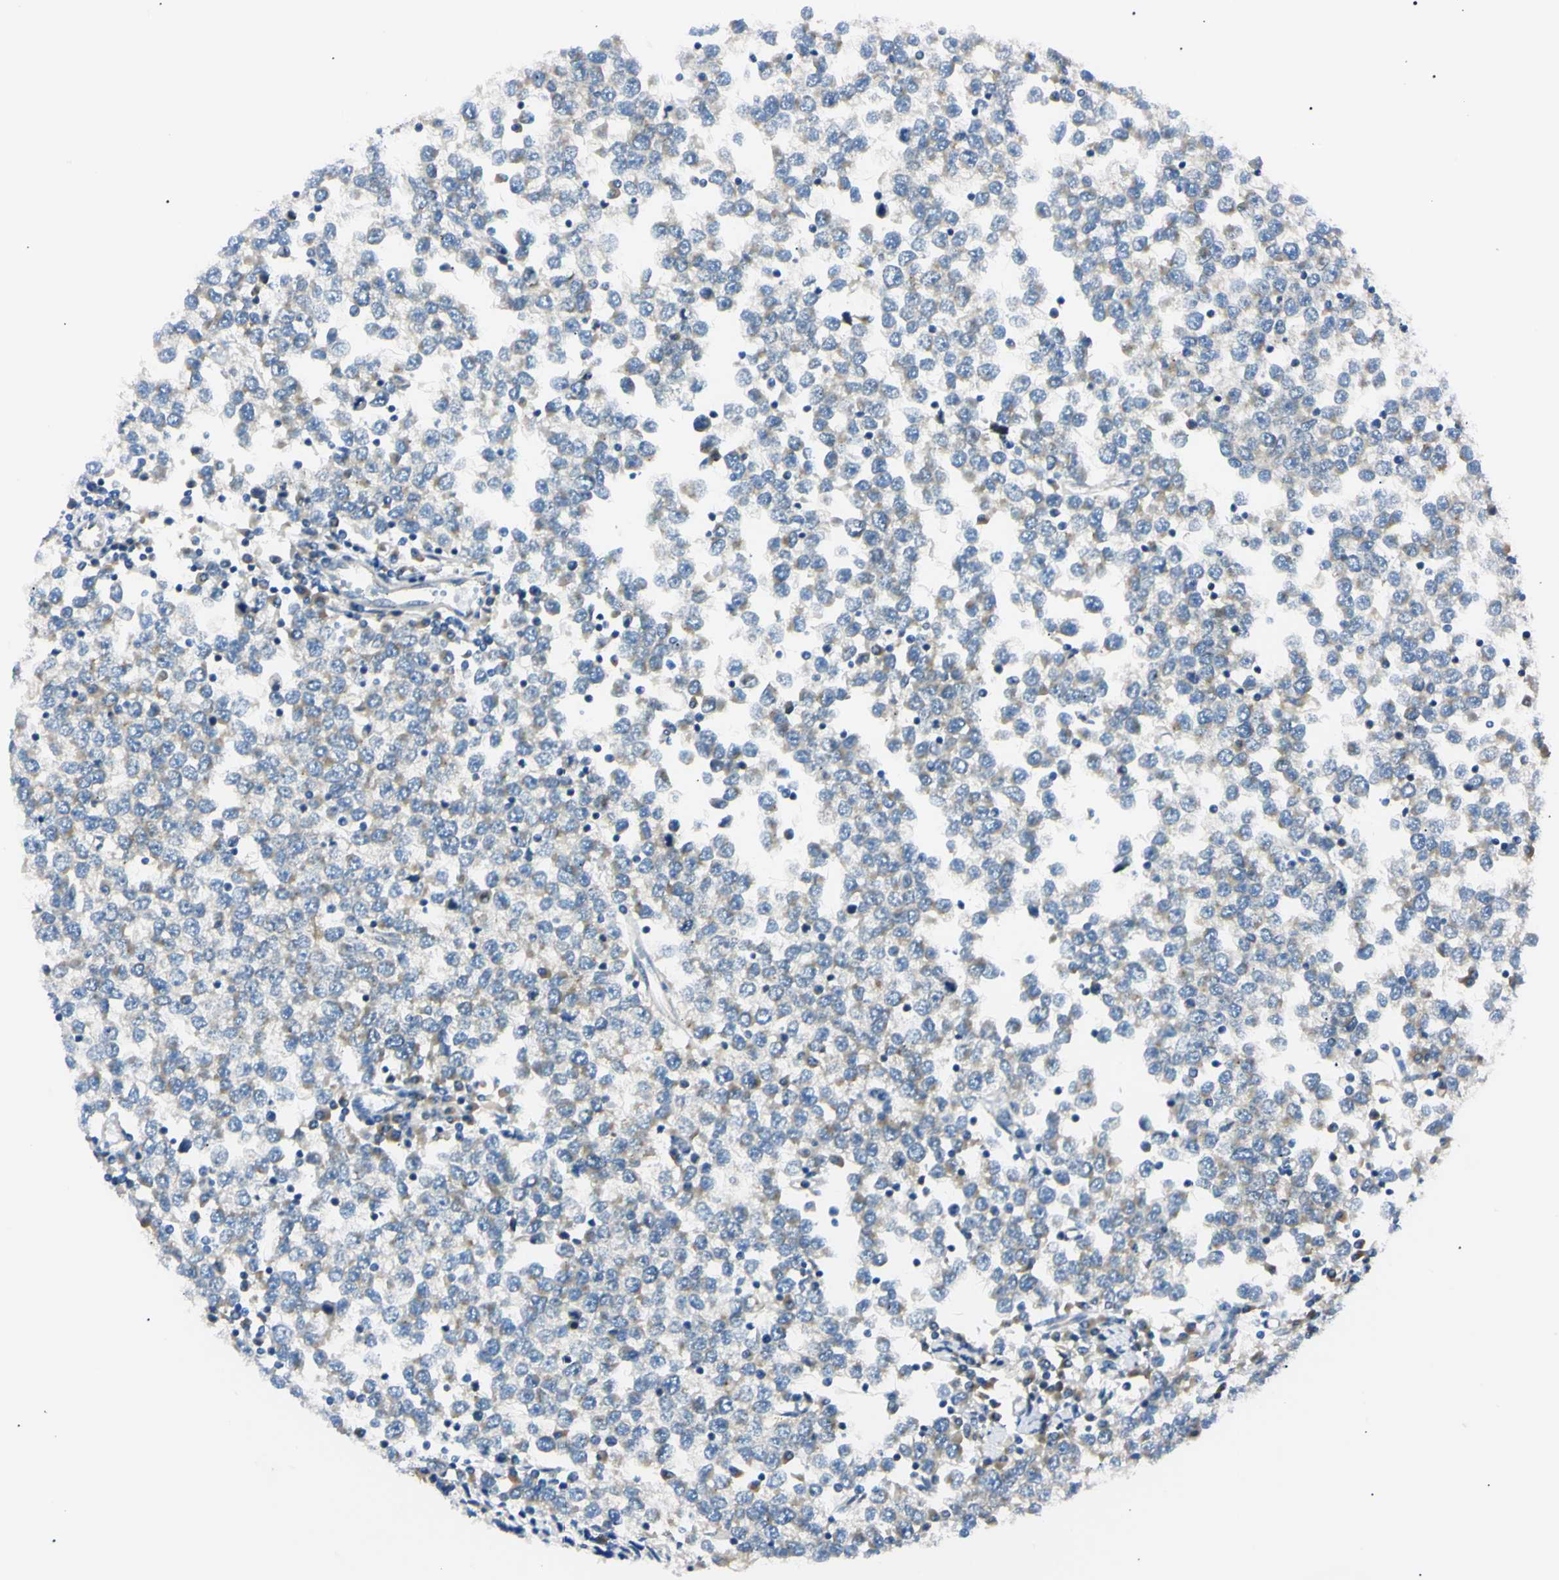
{"staining": {"intensity": "weak", "quantity": "25%-75%", "location": "cytoplasmic/membranous"}, "tissue": "testis cancer", "cell_type": "Tumor cells", "image_type": "cancer", "snomed": [{"axis": "morphology", "description": "Seminoma, NOS"}, {"axis": "topography", "description": "Testis"}], "caption": "Seminoma (testis) stained for a protein (brown) reveals weak cytoplasmic/membranous positive staining in about 25%-75% of tumor cells.", "gene": "IER3IP1", "patient": {"sex": "male", "age": 65}}